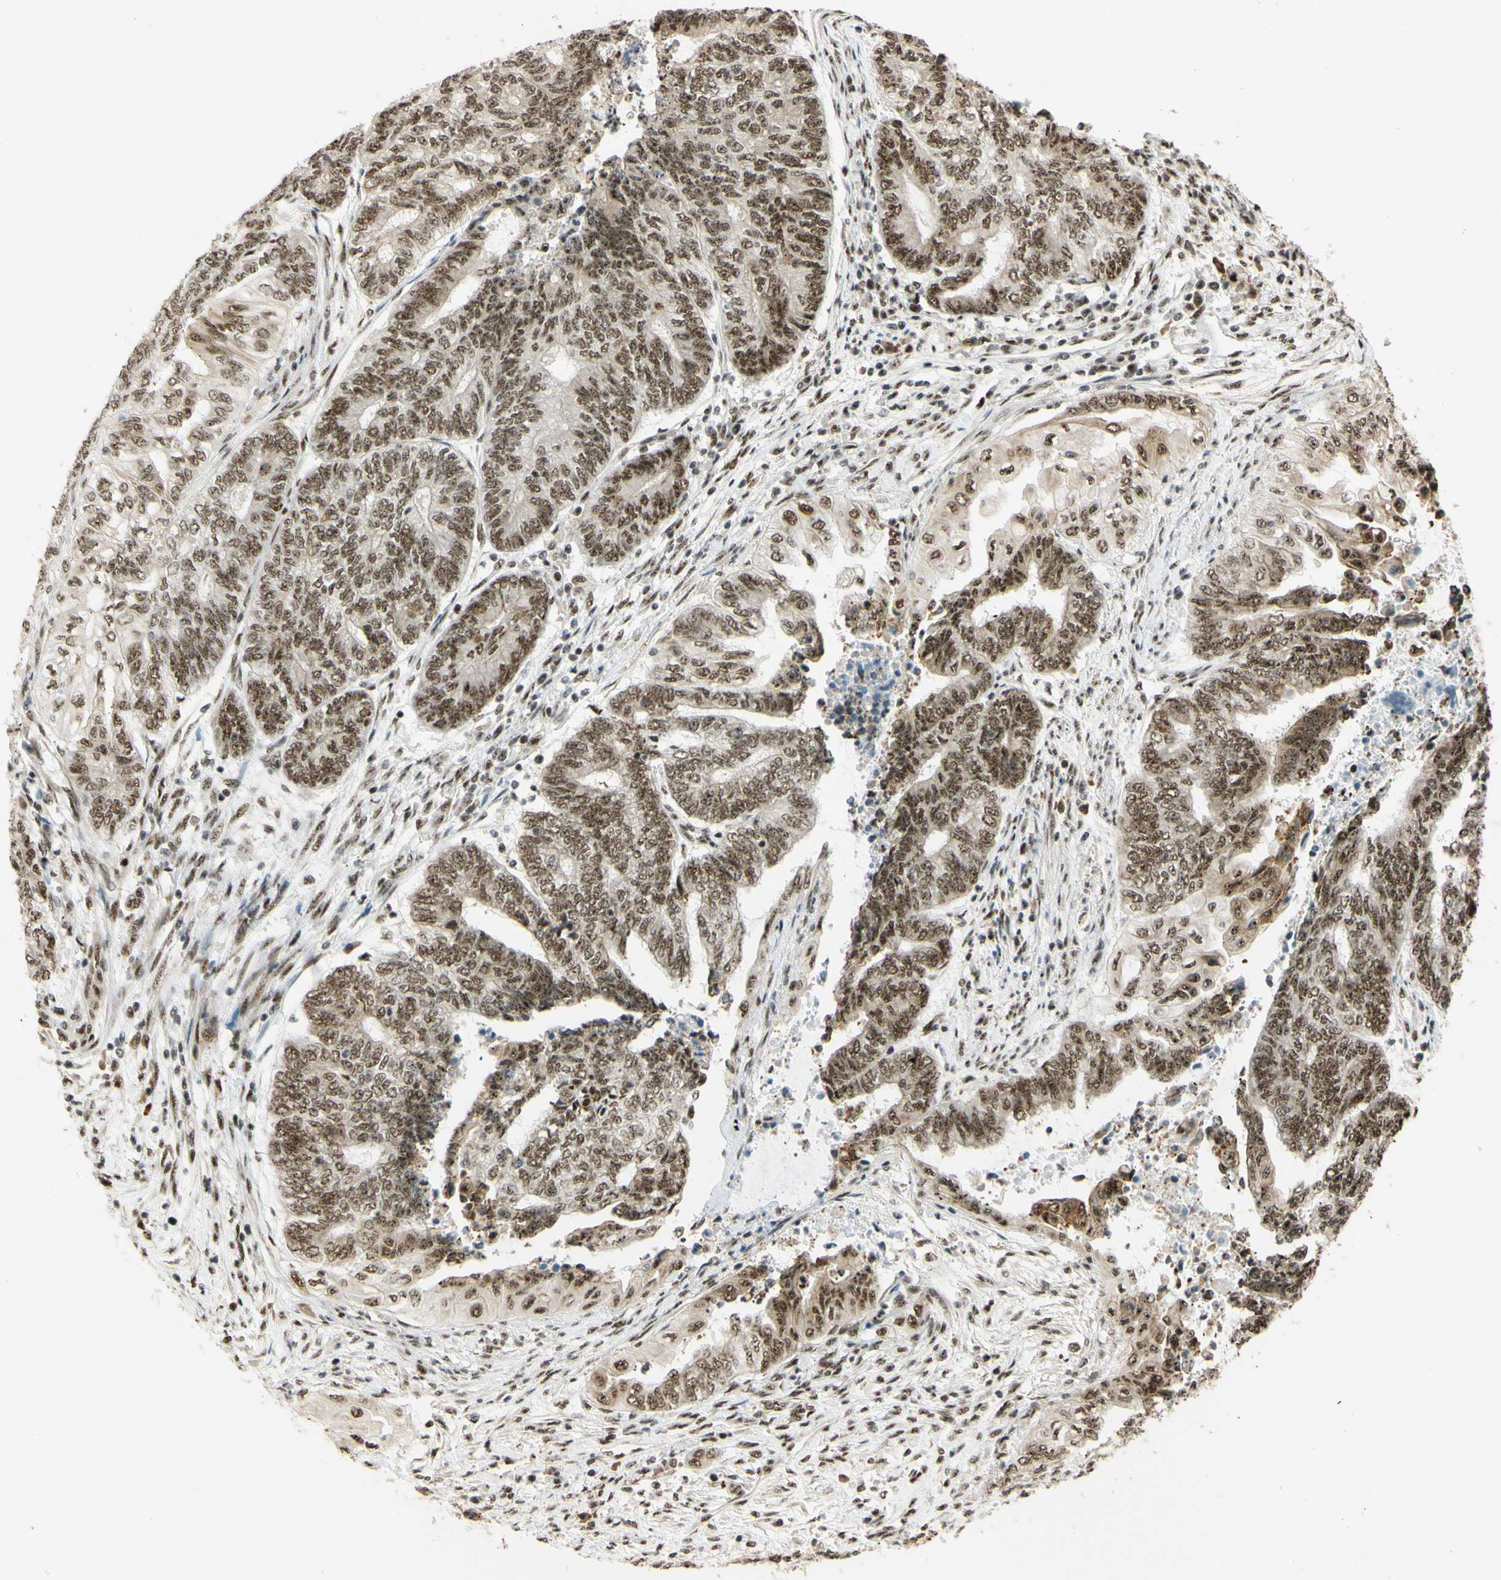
{"staining": {"intensity": "moderate", "quantity": ">75%", "location": "nuclear"}, "tissue": "endometrial cancer", "cell_type": "Tumor cells", "image_type": "cancer", "snomed": [{"axis": "morphology", "description": "Adenocarcinoma, NOS"}, {"axis": "topography", "description": "Uterus"}, {"axis": "topography", "description": "Endometrium"}], "caption": "Endometrial cancer (adenocarcinoma) was stained to show a protein in brown. There is medium levels of moderate nuclear staining in about >75% of tumor cells.", "gene": "SAP18", "patient": {"sex": "female", "age": 70}}